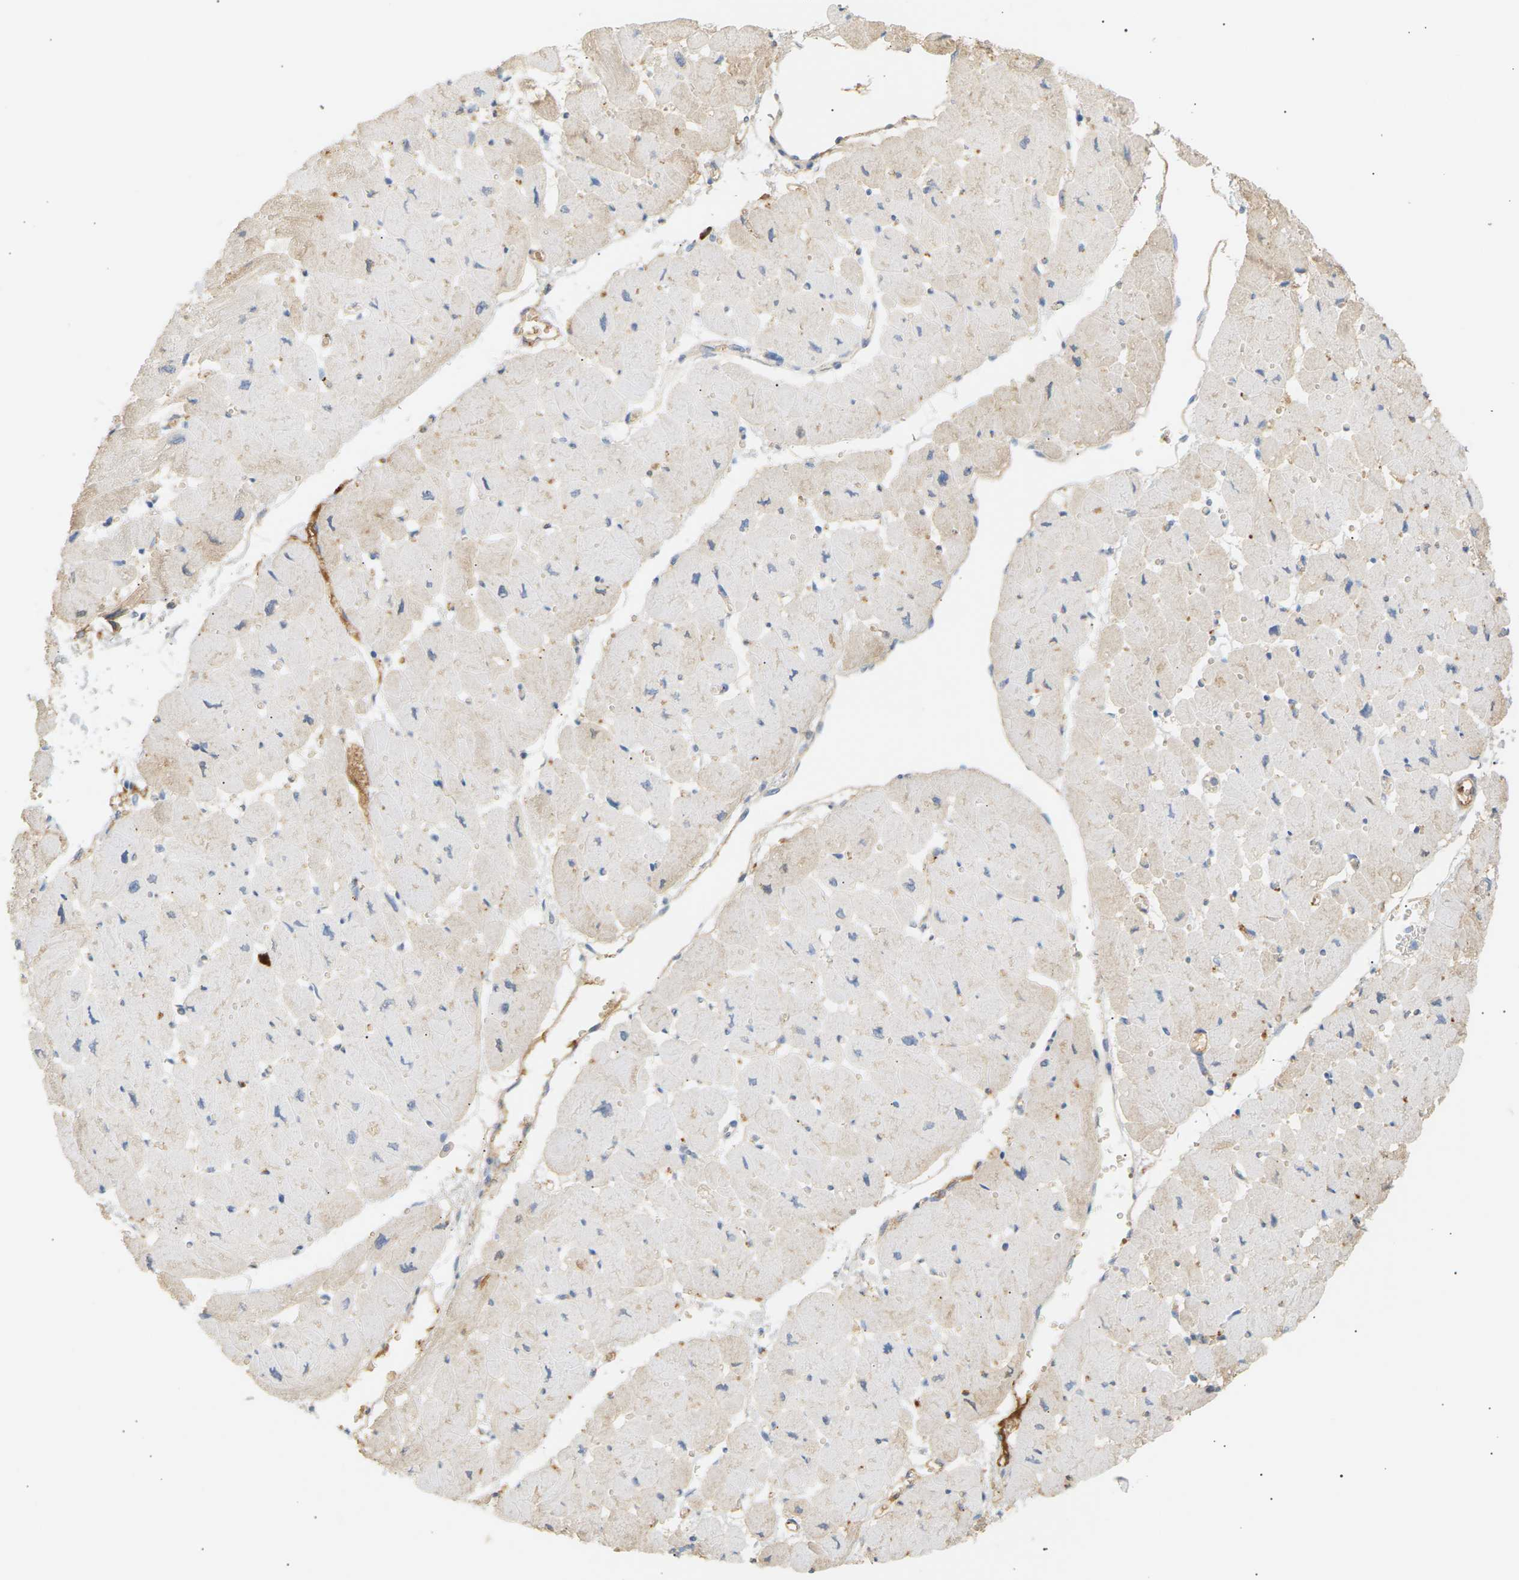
{"staining": {"intensity": "weak", "quantity": "<25%", "location": "cytoplasmic/membranous"}, "tissue": "heart muscle", "cell_type": "Cardiomyocytes", "image_type": "normal", "snomed": [{"axis": "morphology", "description": "Normal tissue, NOS"}, {"axis": "topography", "description": "Heart"}], "caption": "This is an immunohistochemistry (IHC) micrograph of unremarkable human heart muscle. There is no staining in cardiomyocytes.", "gene": "IGLC3", "patient": {"sex": "female", "age": 54}}